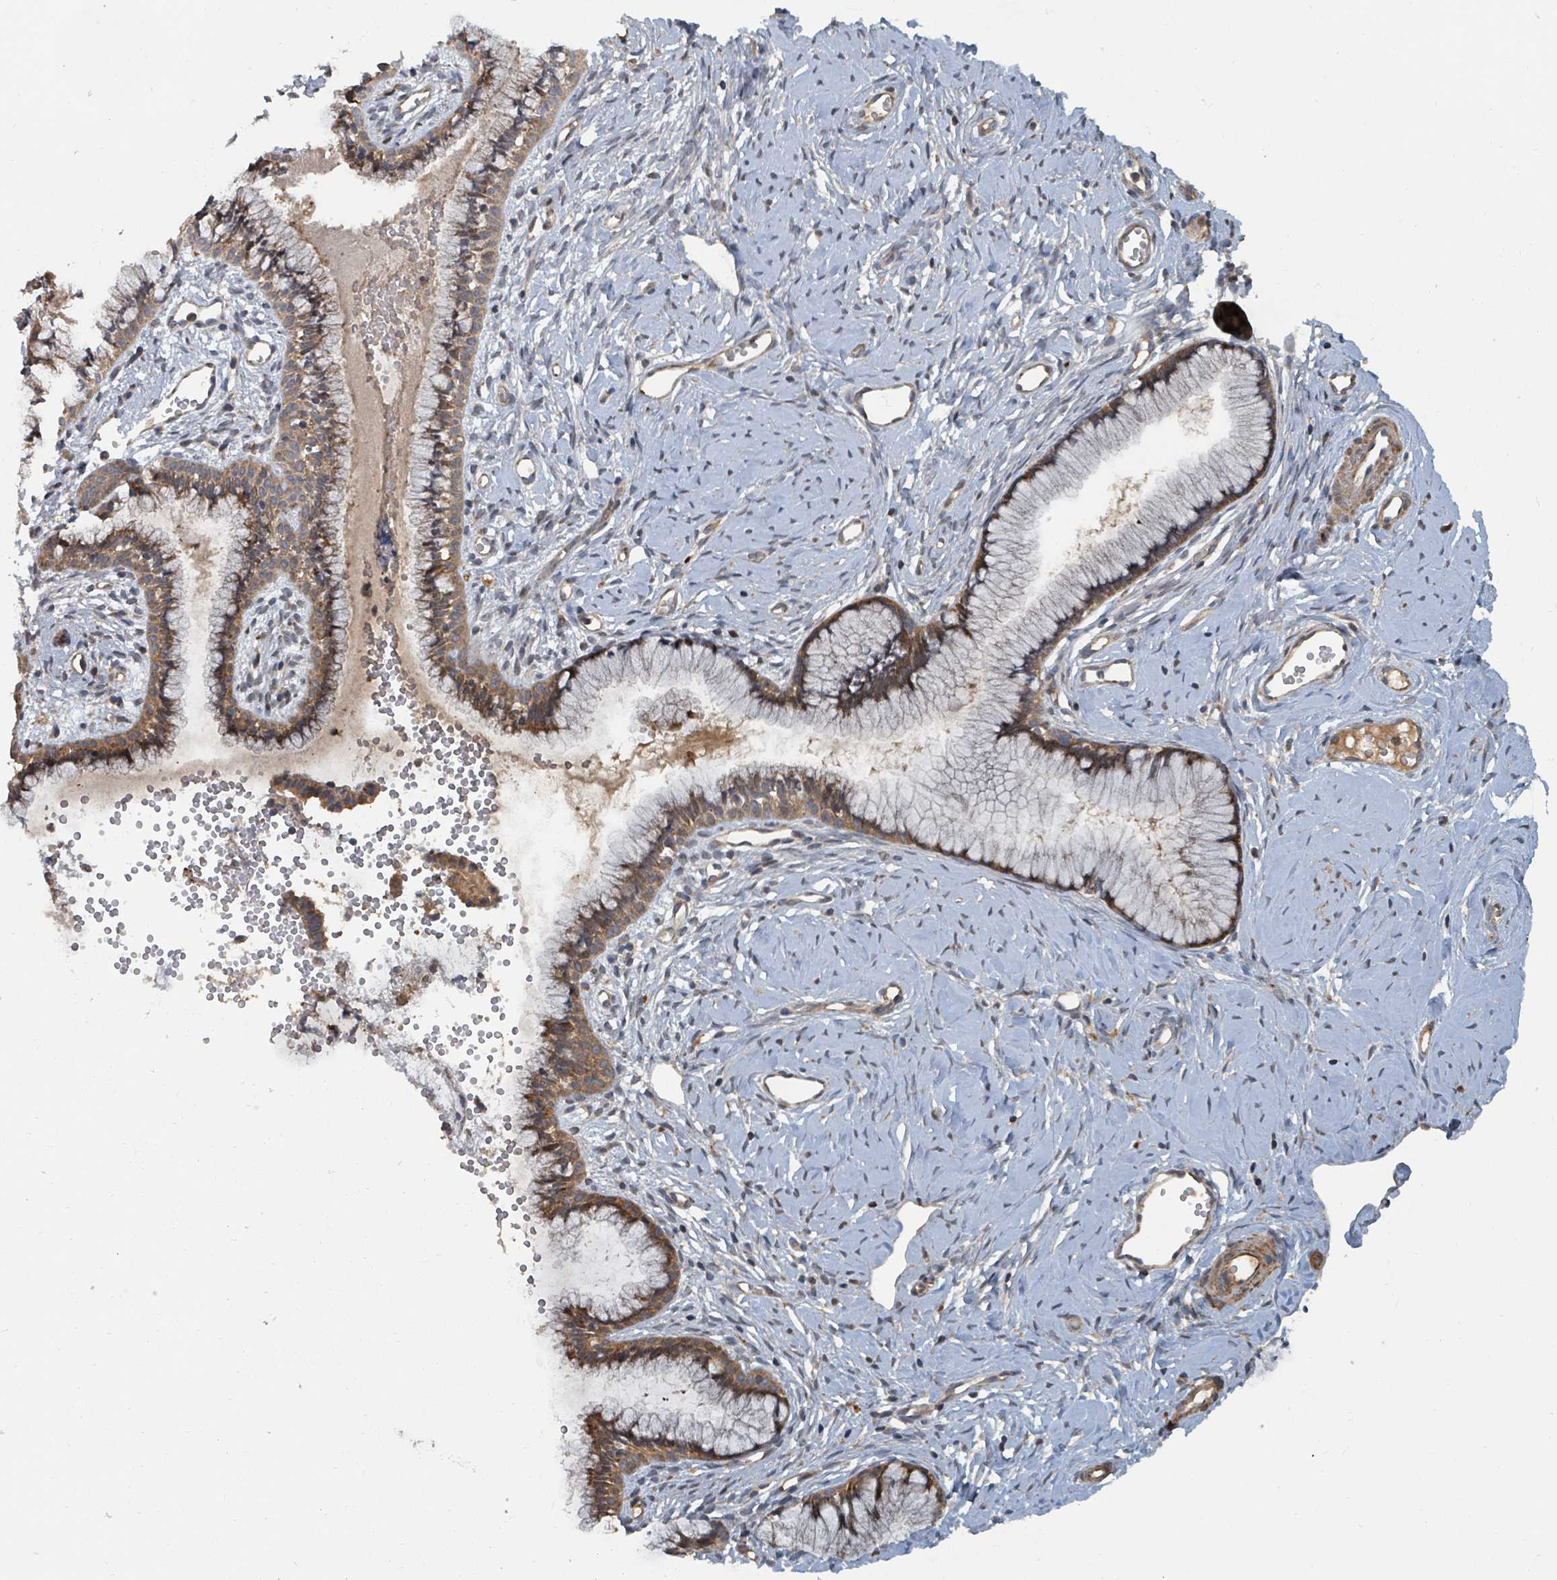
{"staining": {"intensity": "moderate", "quantity": ">75%", "location": "cytoplasmic/membranous"}, "tissue": "cervix", "cell_type": "Glandular cells", "image_type": "normal", "snomed": [{"axis": "morphology", "description": "Normal tissue, NOS"}, {"axis": "topography", "description": "Cervix"}], "caption": "Immunohistochemistry (IHC) histopathology image of unremarkable cervix: human cervix stained using immunohistochemistry (IHC) displays medium levels of moderate protein expression localized specifically in the cytoplasmic/membranous of glandular cells, appearing as a cytoplasmic/membranous brown color.", "gene": "DPM1", "patient": {"sex": "female", "age": 40}}